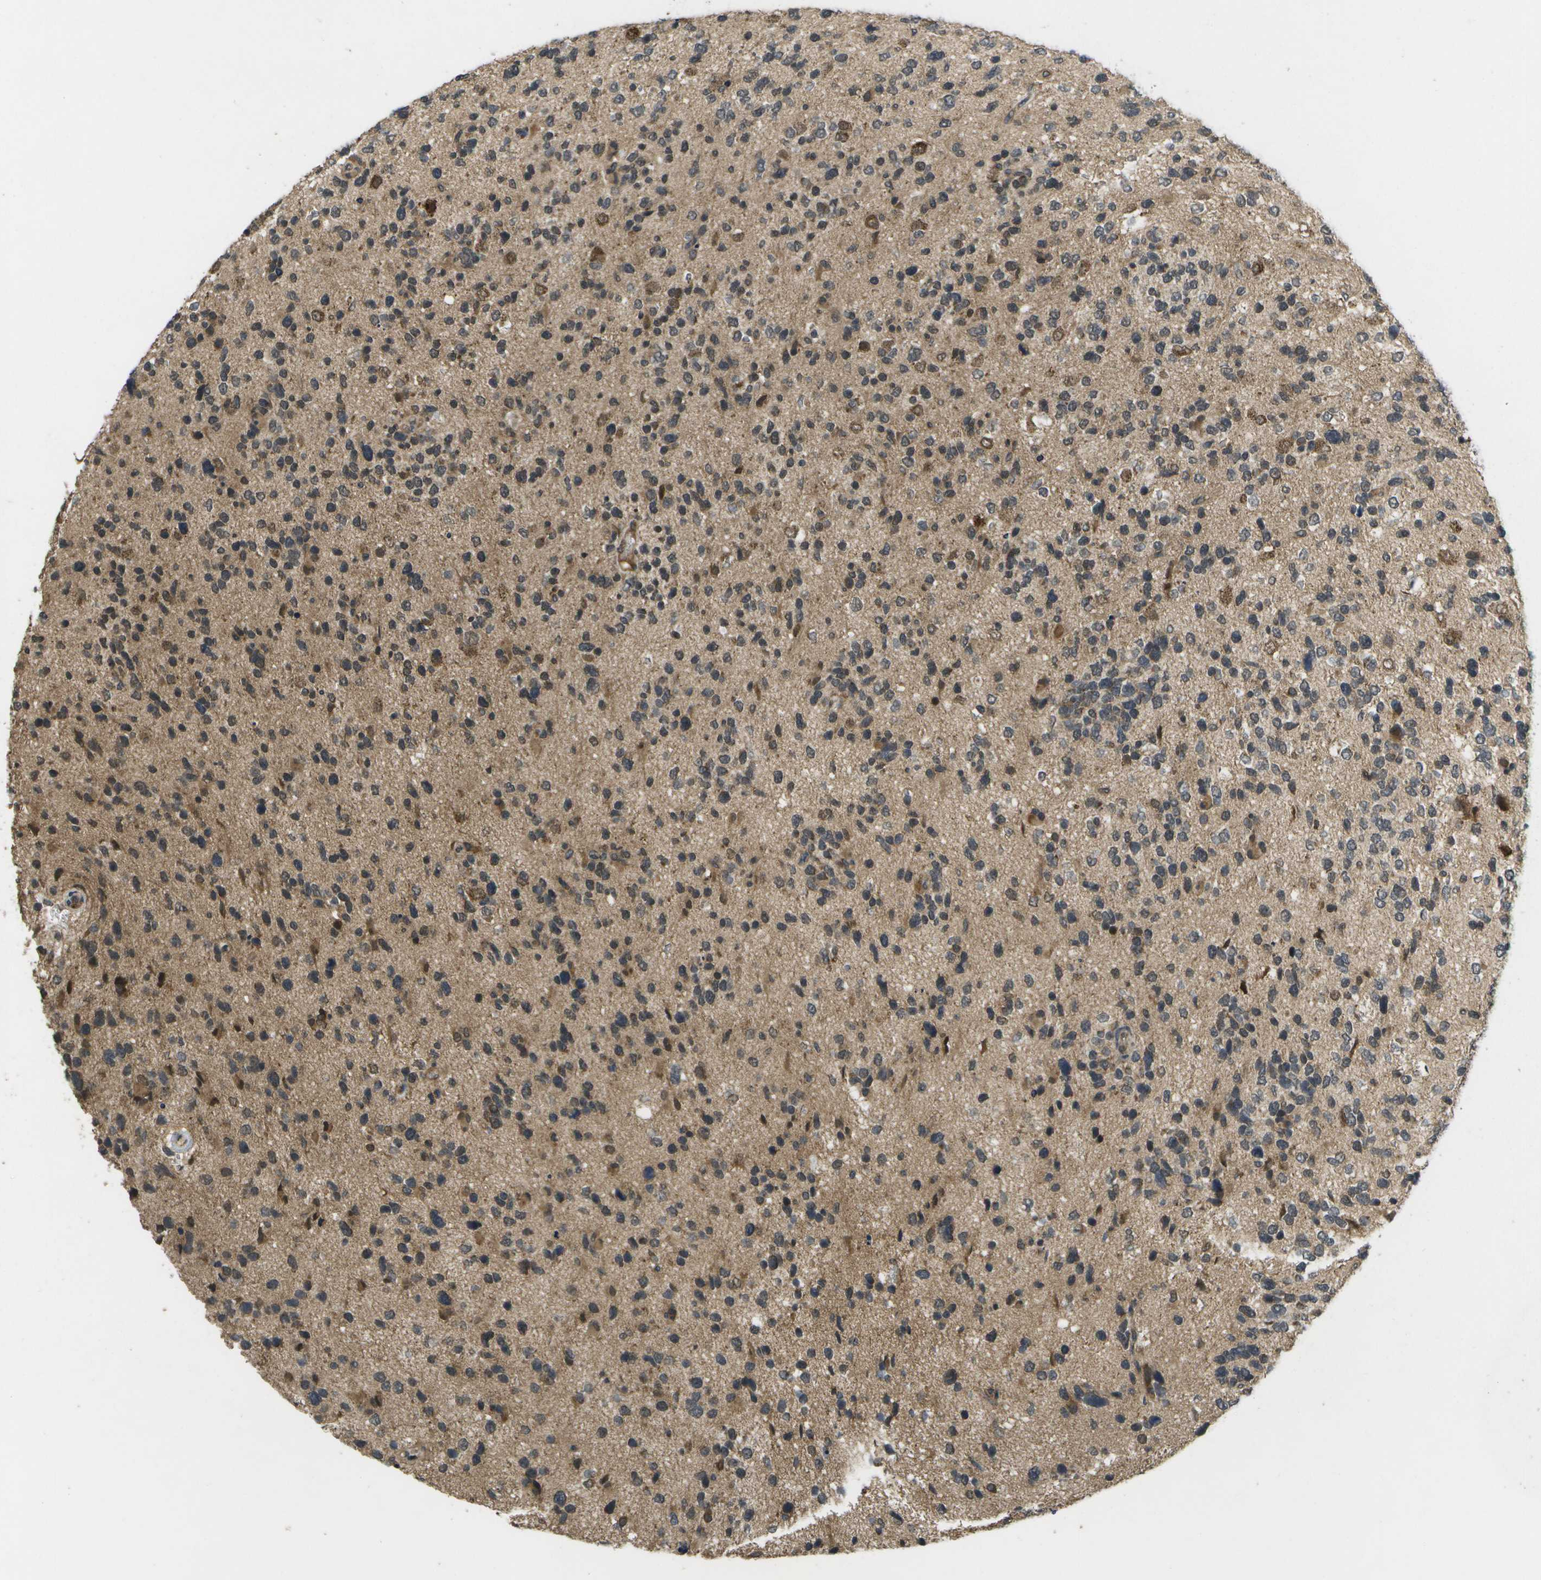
{"staining": {"intensity": "moderate", "quantity": "<25%", "location": "cytoplasmic/membranous"}, "tissue": "glioma", "cell_type": "Tumor cells", "image_type": "cancer", "snomed": [{"axis": "morphology", "description": "Glioma, malignant, High grade"}, {"axis": "topography", "description": "Brain"}], "caption": "Immunohistochemistry image of neoplastic tissue: human malignant glioma (high-grade) stained using immunohistochemistry displays low levels of moderate protein expression localized specifically in the cytoplasmic/membranous of tumor cells, appearing as a cytoplasmic/membranous brown color.", "gene": "ALAS1", "patient": {"sex": "female", "age": 58}}